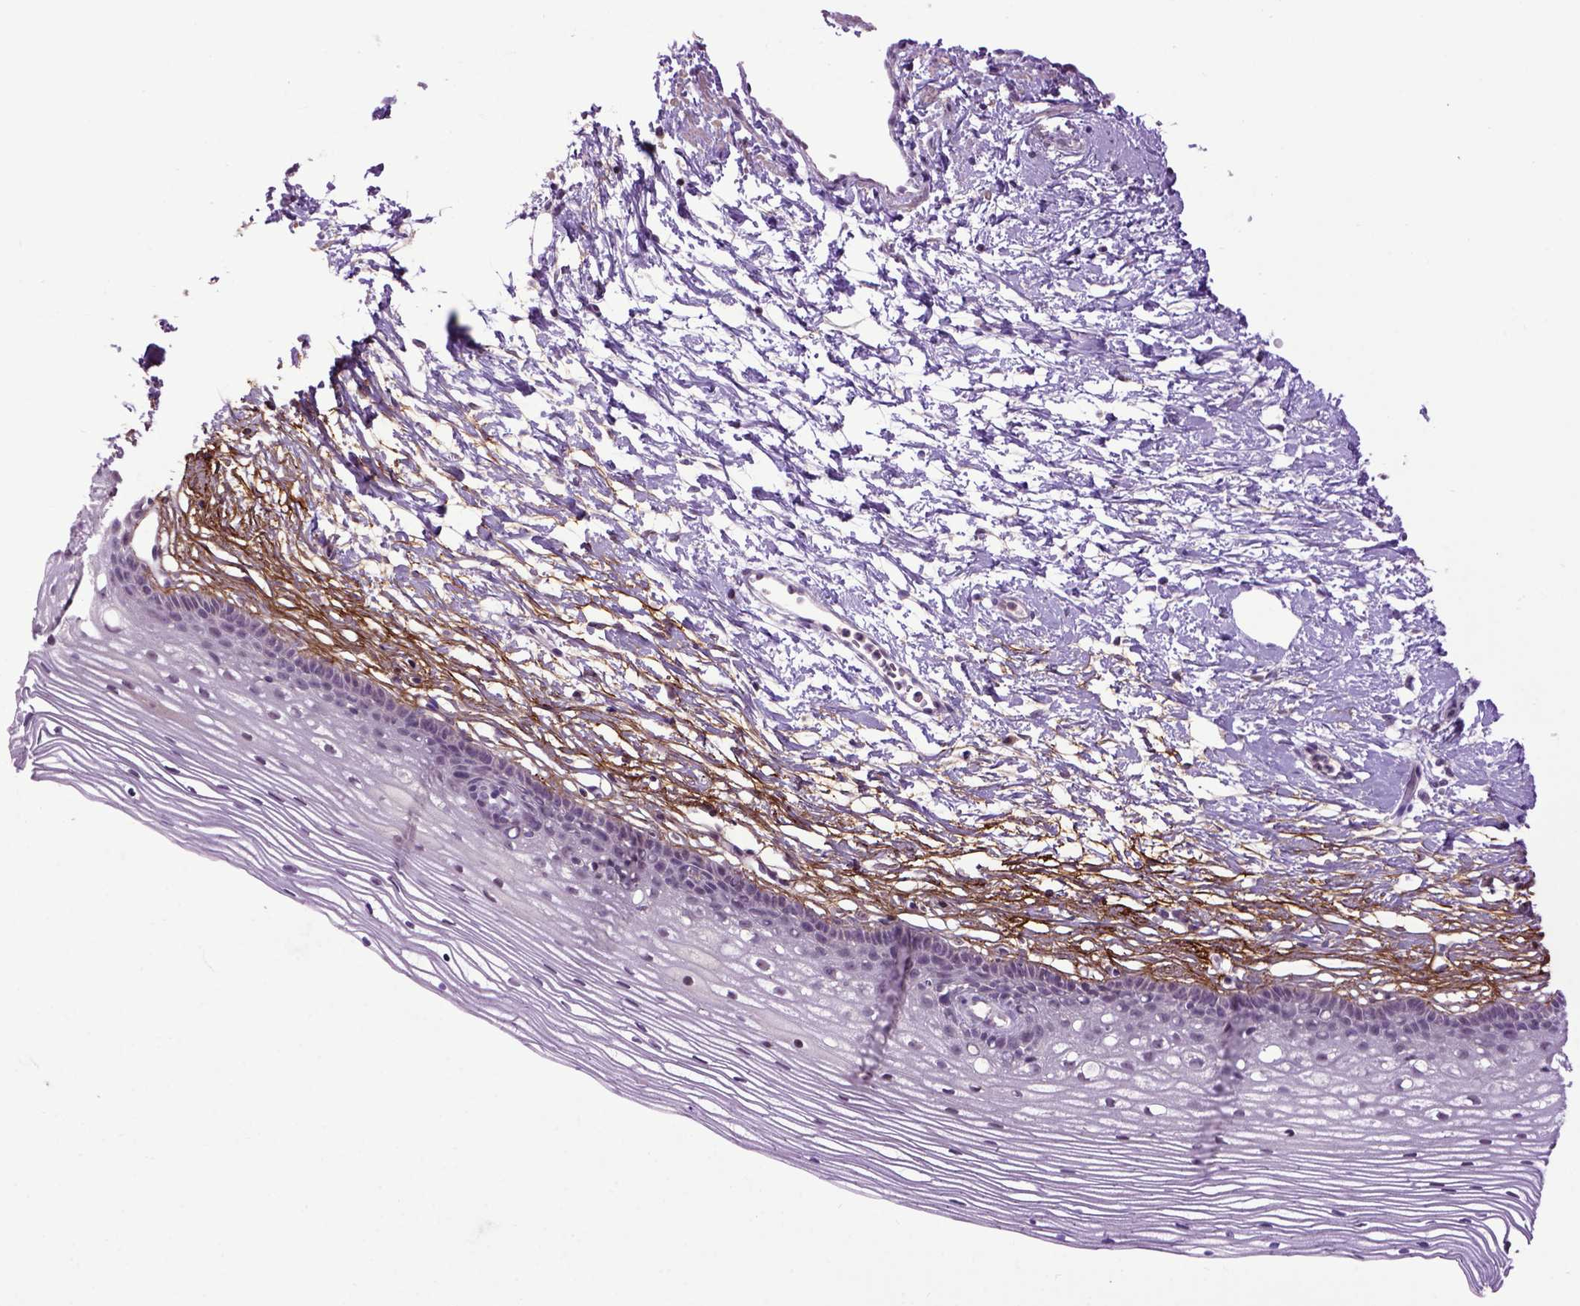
{"staining": {"intensity": "negative", "quantity": "none", "location": "none"}, "tissue": "cervix", "cell_type": "Glandular cells", "image_type": "normal", "snomed": [{"axis": "morphology", "description": "Normal tissue, NOS"}, {"axis": "topography", "description": "Cervix"}], "caption": "IHC image of benign human cervix stained for a protein (brown), which demonstrates no positivity in glandular cells.", "gene": "EMILIN3", "patient": {"sex": "female", "age": 40}}